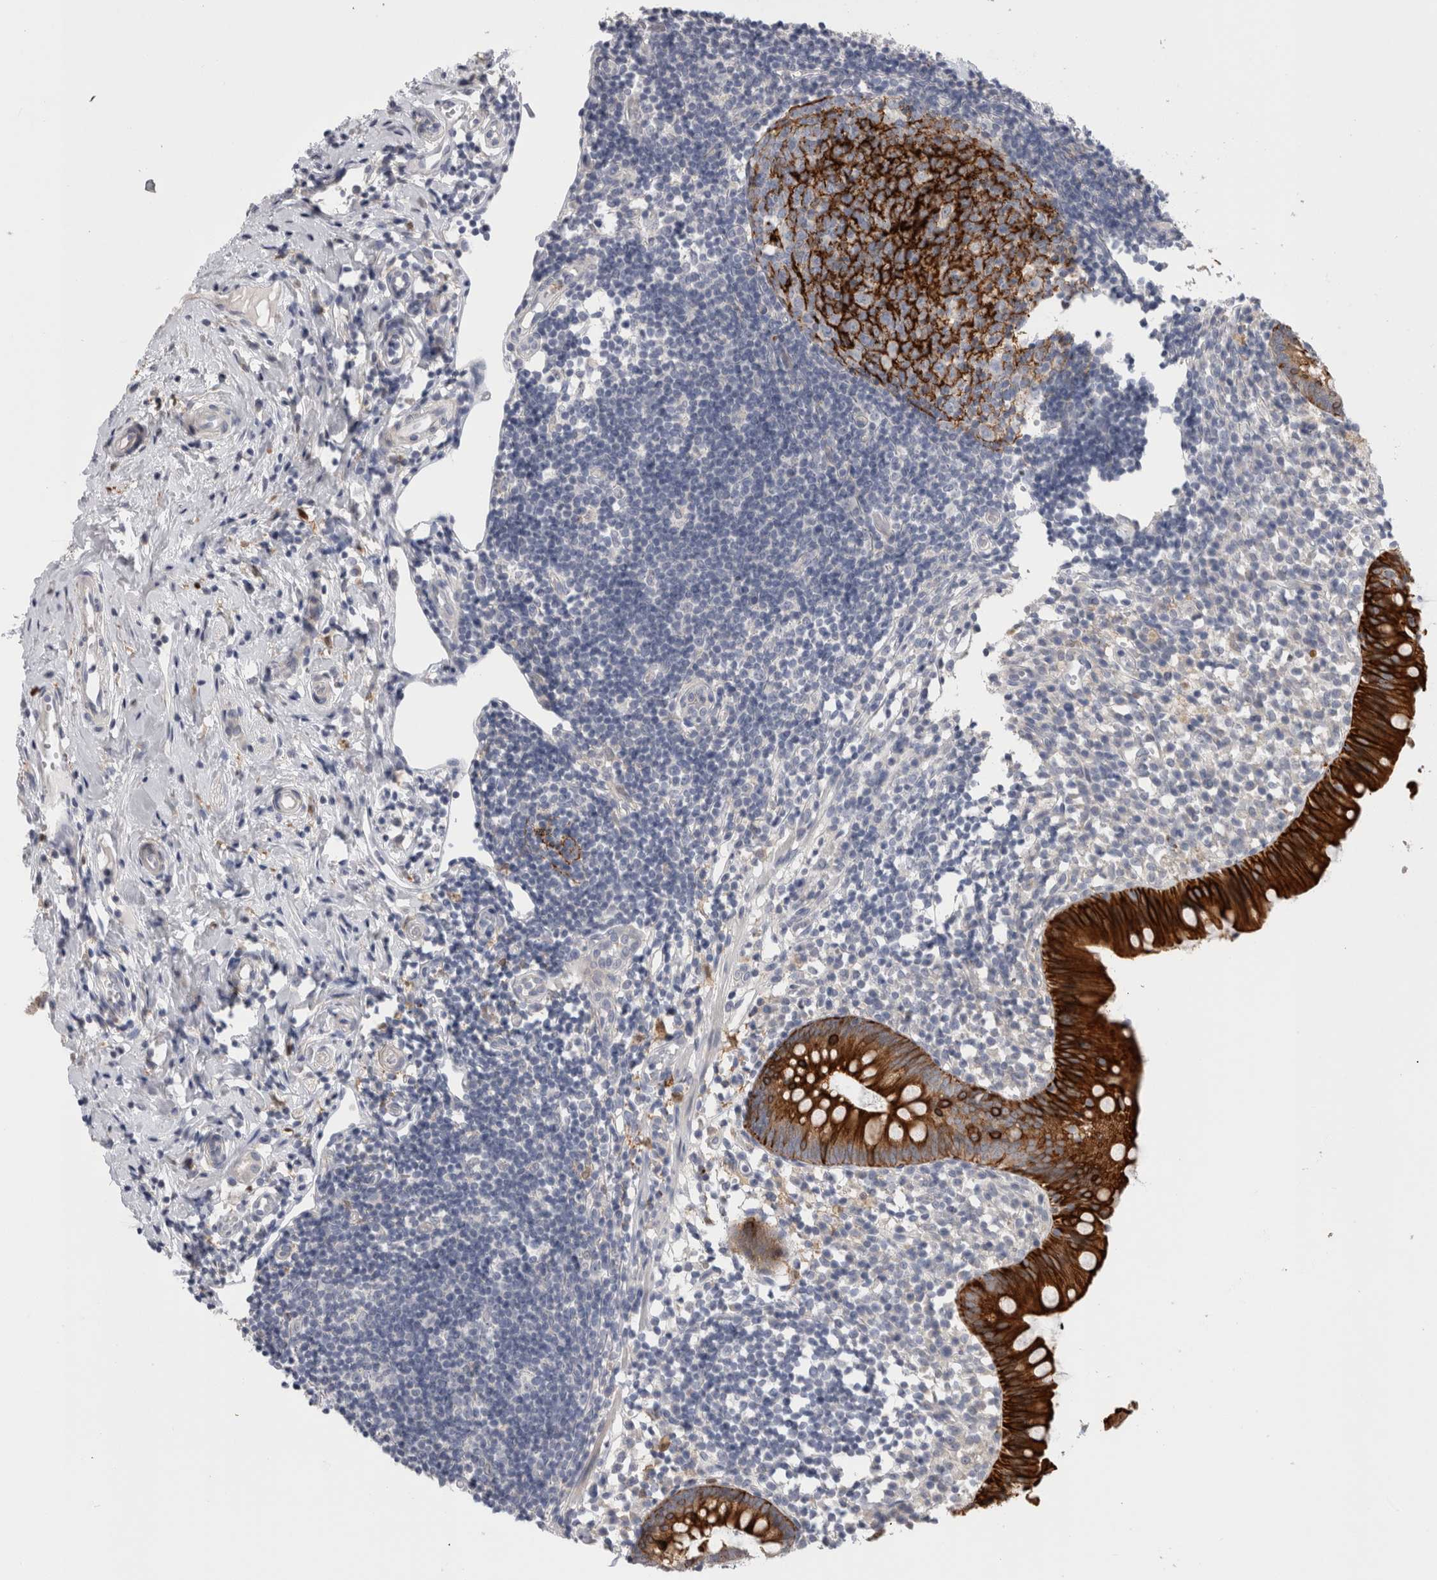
{"staining": {"intensity": "strong", "quantity": ">75%", "location": "cytoplasmic/membranous"}, "tissue": "appendix", "cell_type": "Glandular cells", "image_type": "normal", "snomed": [{"axis": "morphology", "description": "Normal tissue, NOS"}, {"axis": "topography", "description": "Appendix"}], "caption": "Brown immunohistochemical staining in normal human appendix exhibits strong cytoplasmic/membranous staining in approximately >75% of glandular cells. (DAB (3,3'-diaminobenzidine) IHC, brown staining for protein, blue staining for nuclei).", "gene": "SLC20A2", "patient": {"sex": "female", "age": 20}}